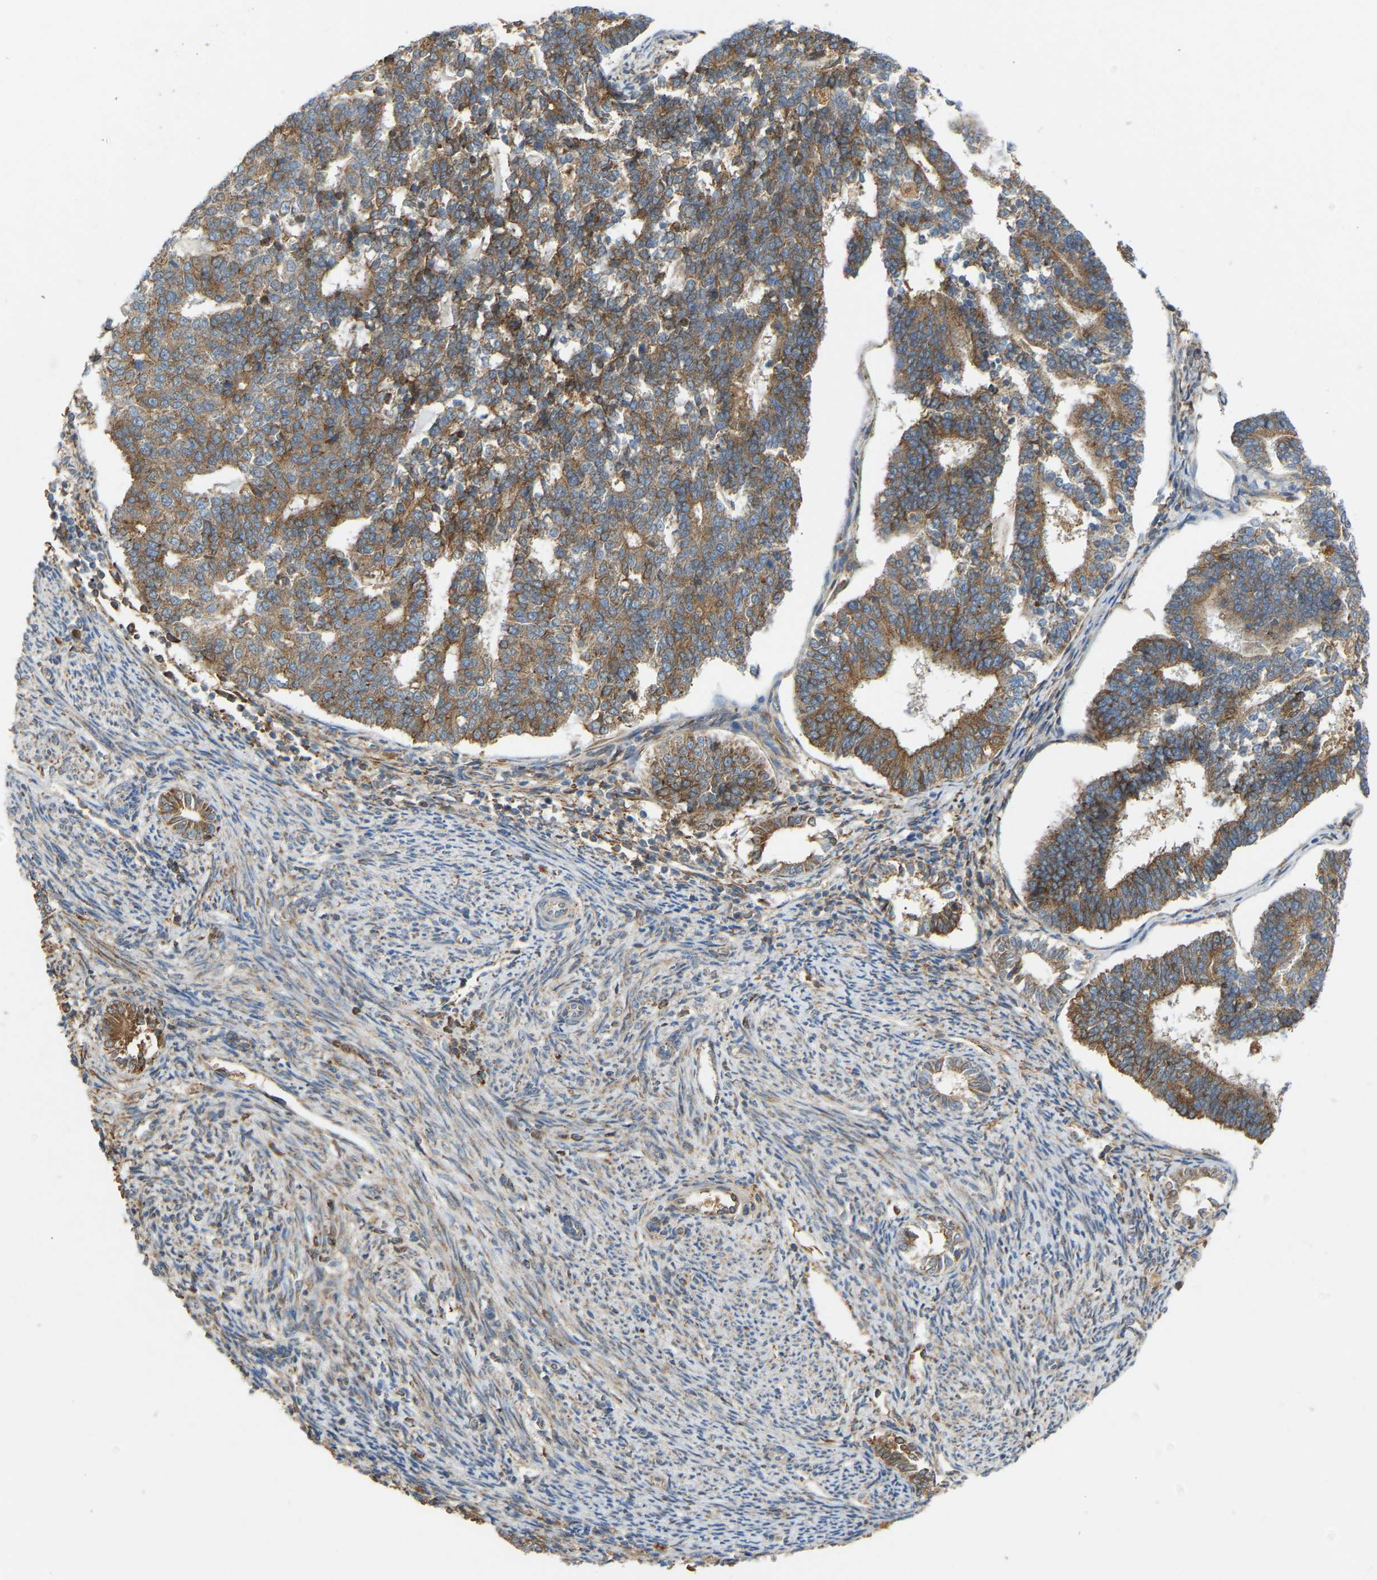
{"staining": {"intensity": "weak", "quantity": "25%-75%", "location": "cytoplasmic/membranous"}, "tissue": "endometrial cancer", "cell_type": "Tumor cells", "image_type": "cancer", "snomed": [{"axis": "morphology", "description": "Adenocarcinoma, NOS"}, {"axis": "topography", "description": "Endometrium"}], "caption": "A micrograph showing weak cytoplasmic/membranous positivity in approximately 25%-75% of tumor cells in endometrial adenocarcinoma, as visualized by brown immunohistochemical staining.", "gene": "PTCD1", "patient": {"sex": "female", "age": 70}}